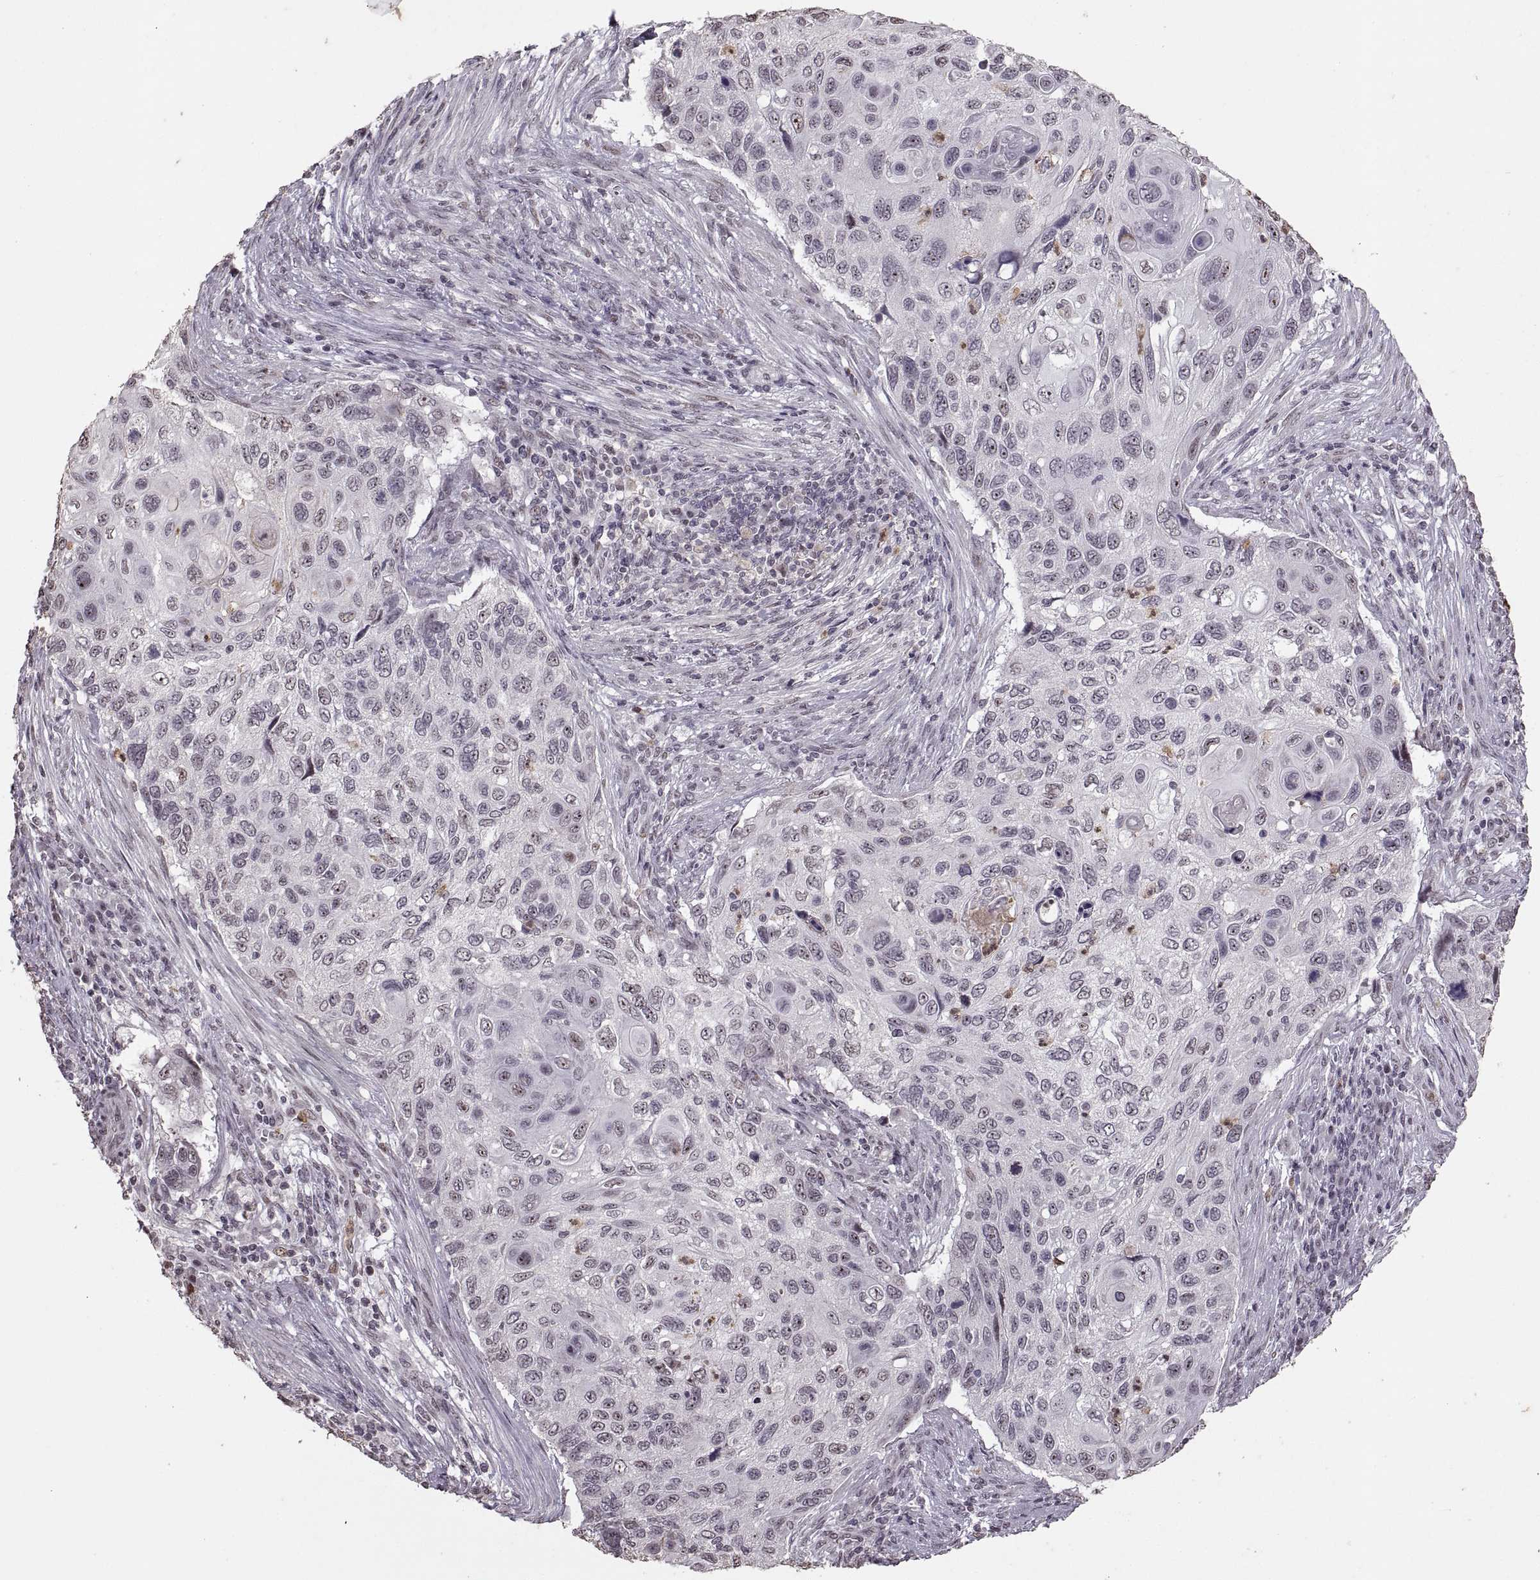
{"staining": {"intensity": "negative", "quantity": "none", "location": "none"}, "tissue": "cervical cancer", "cell_type": "Tumor cells", "image_type": "cancer", "snomed": [{"axis": "morphology", "description": "Squamous cell carcinoma, NOS"}, {"axis": "topography", "description": "Cervix"}], "caption": "High magnification brightfield microscopy of squamous cell carcinoma (cervical) stained with DAB (3,3'-diaminobenzidine) (brown) and counterstained with hematoxylin (blue): tumor cells show no significant expression.", "gene": "PALS1", "patient": {"sex": "female", "age": 70}}